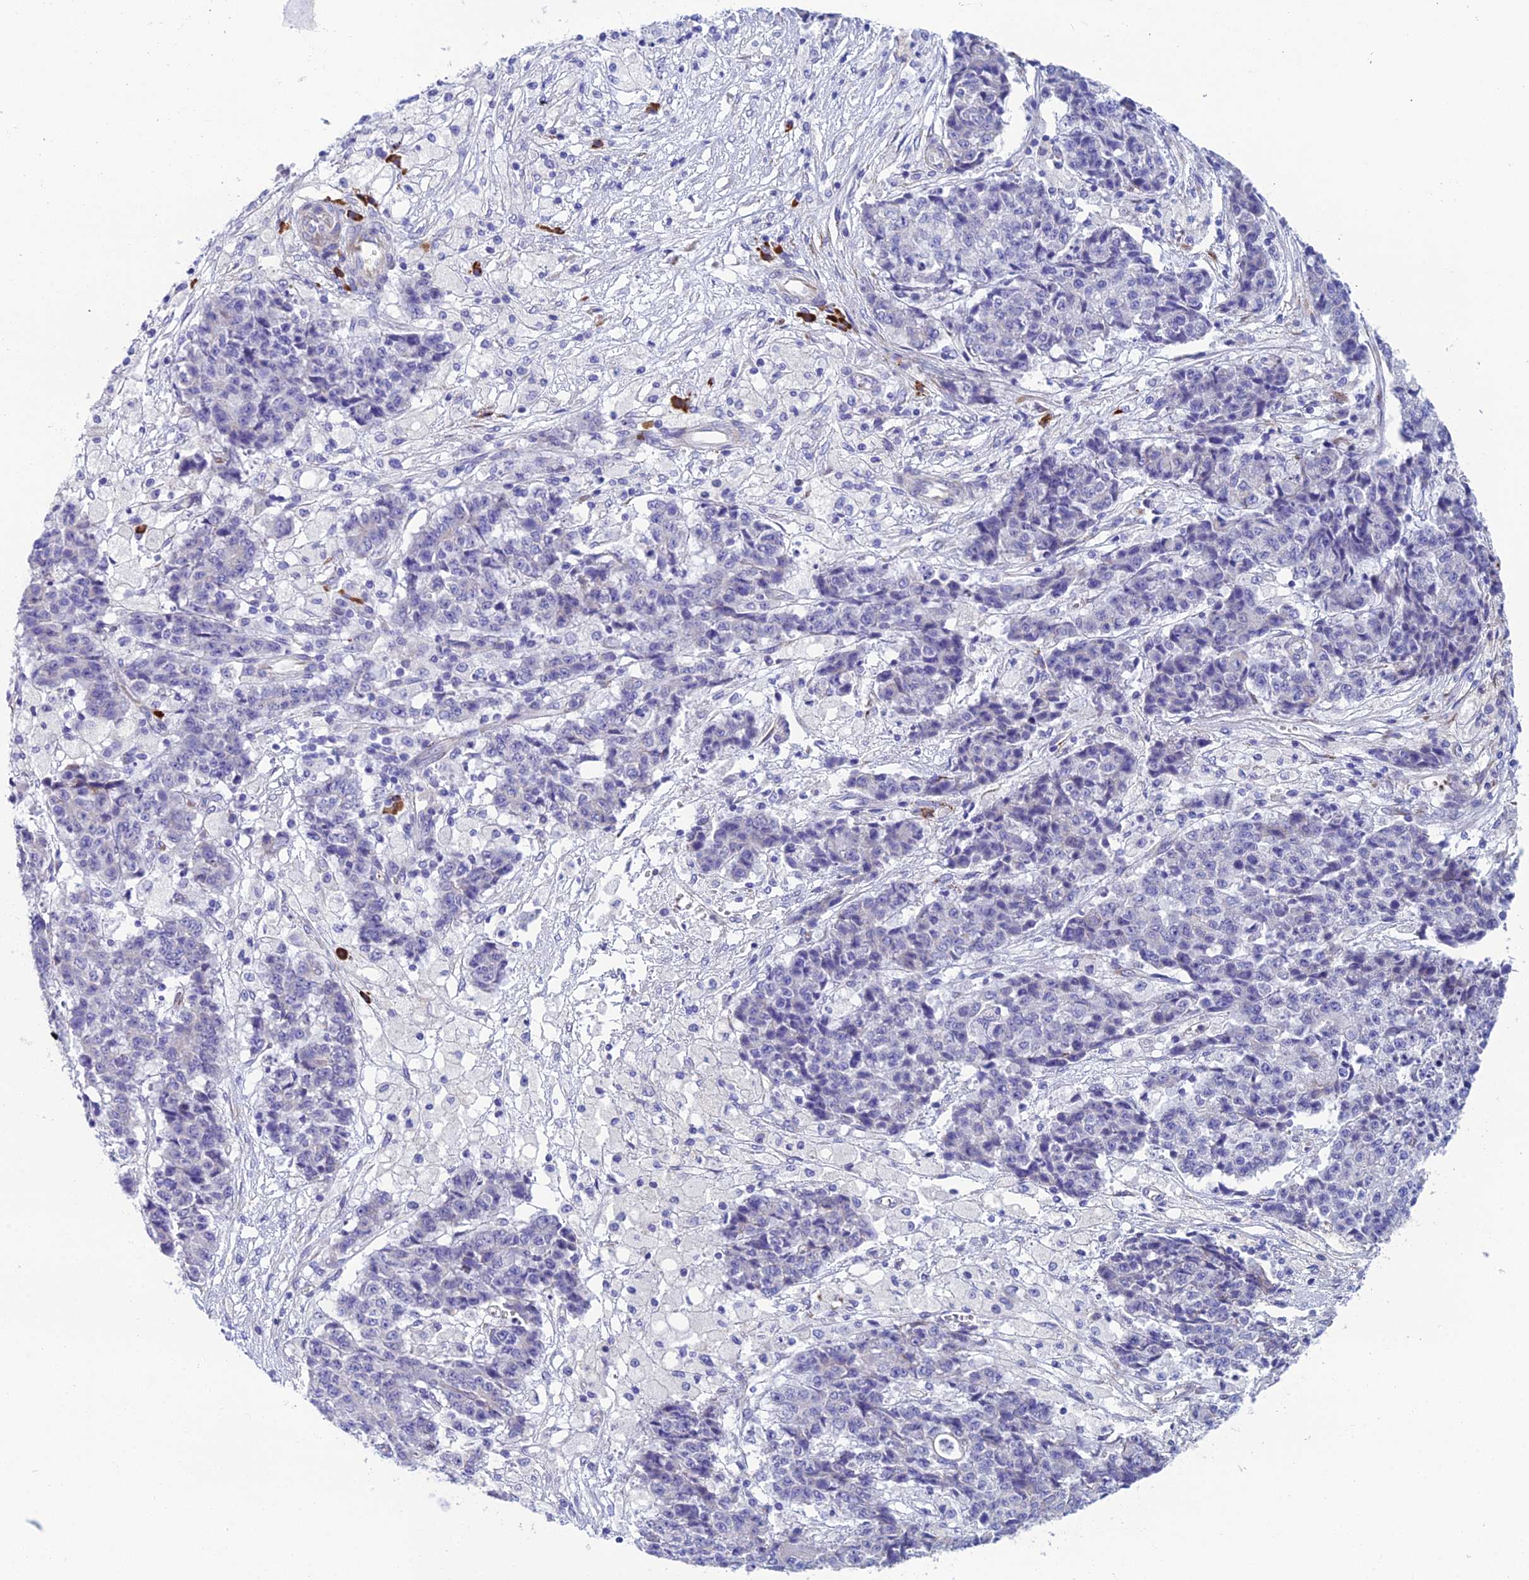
{"staining": {"intensity": "negative", "quantity": "none", "location": "none"}, "tissue": "ovarian cancer", "cell_type": "Tumor cells", "image_type": "cancer", "snomed": [{"axis": "morphology", "description": "Carcinoma, endometroid"}, {"axis": "topography", "description": "Ovary"}], "caption": "Immunohistochemical staining of human ovarian cancer reveals no significant positivity in tumor cells.", "gene": "MACIR", "patient": {"sex": "female", "age": 42}}